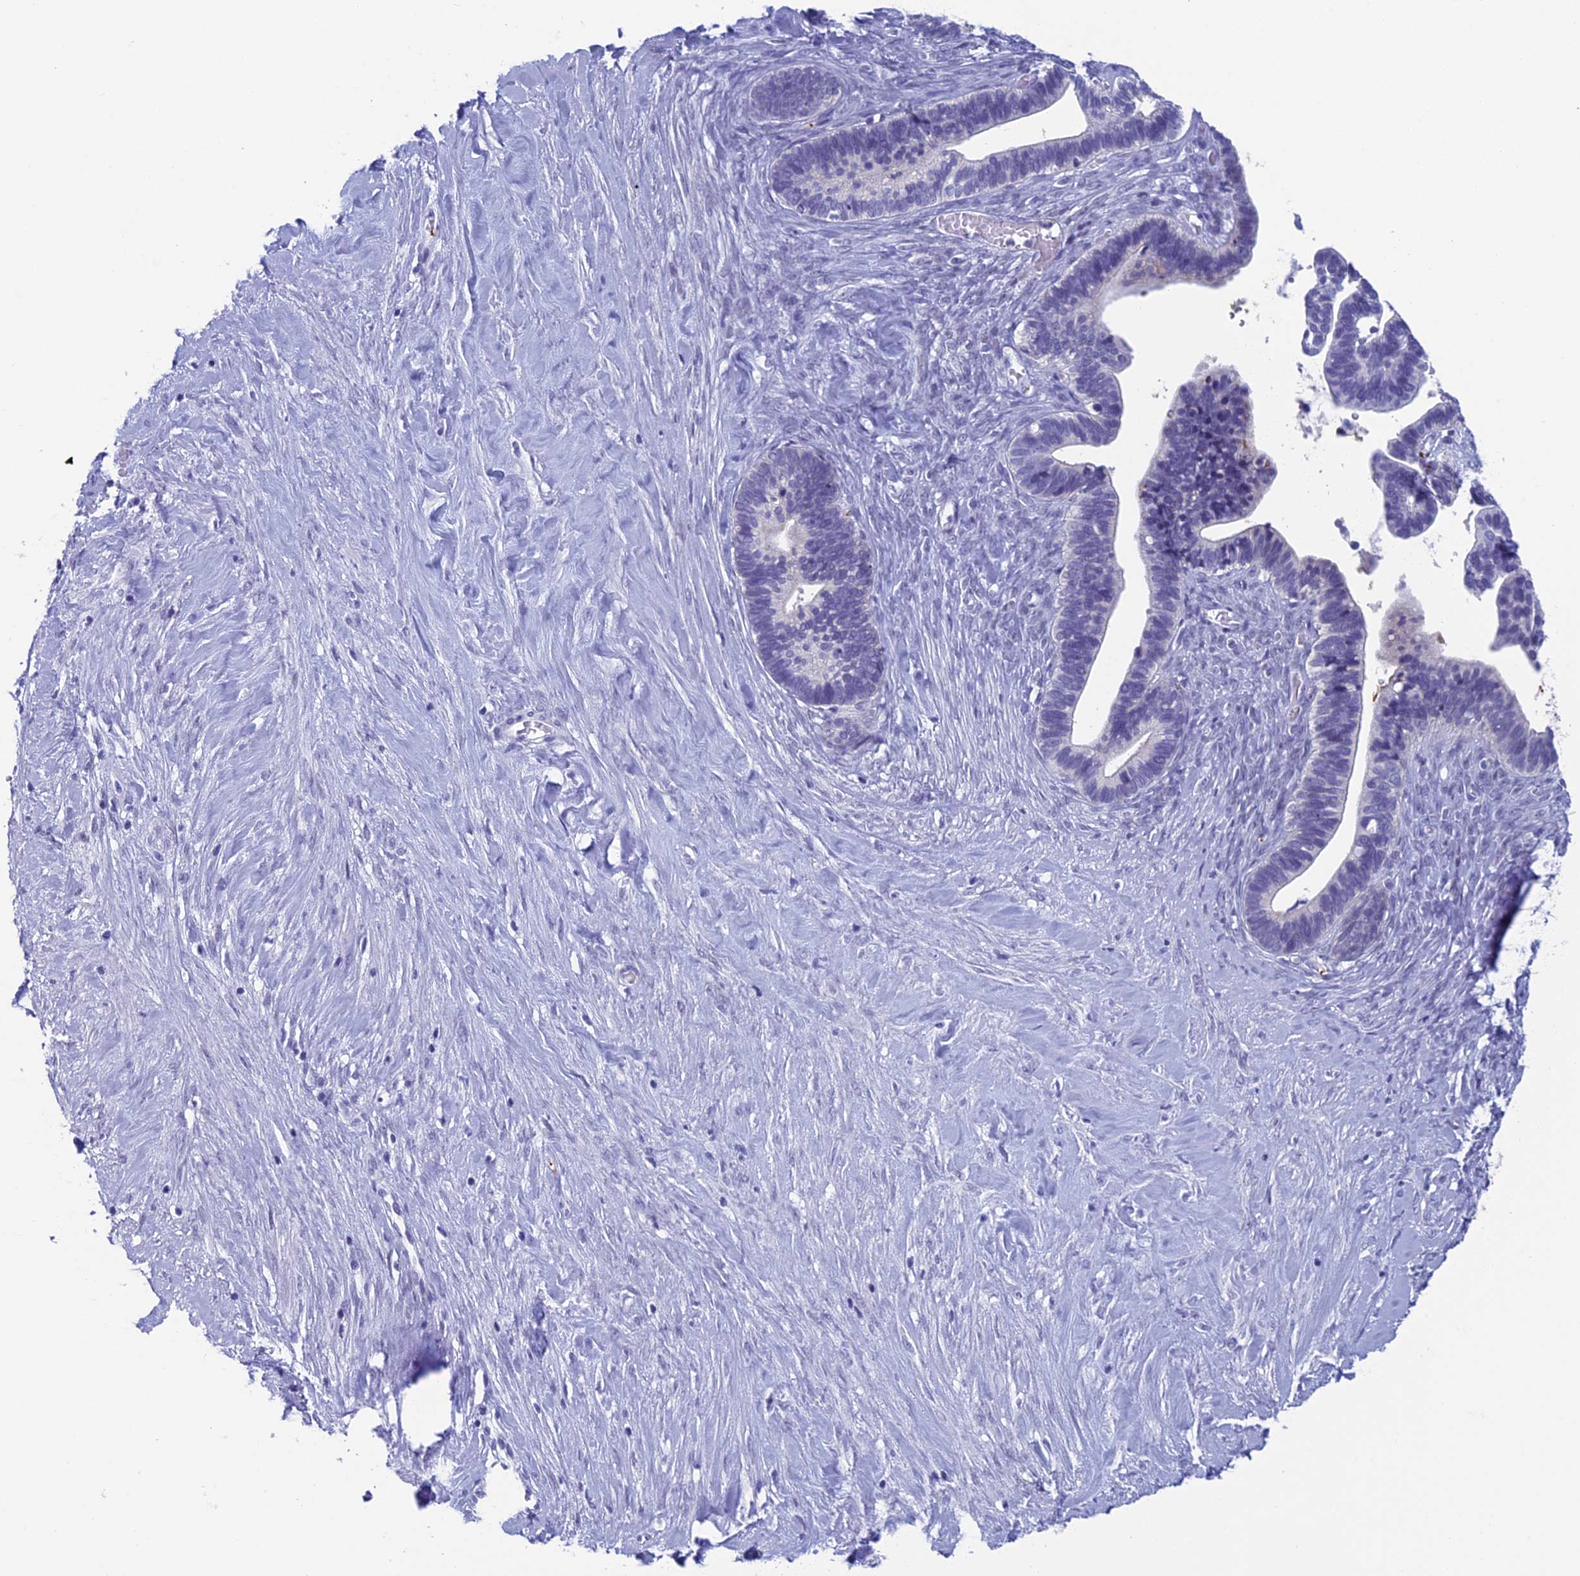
{"staining": {"intensity": "negative", "quantity": "none", "location": "none"}, "tissue": "ovarian cancer", "cell_type": "Tumor cells", "image_type": "cancer", "snomed": [{"axis": "morphology", "description": "Cystadenocarcinoma, serous, NOS"}, {"axis": "topography", "description": "Ovary"}], "caption": "Immunohistochemistry of human ovarian cancer (serous cystadenocarcinoma) reveals no expression in tumor cells.", "gene": "AIFM2", "patient": {"sex": "female", "age": 56}}